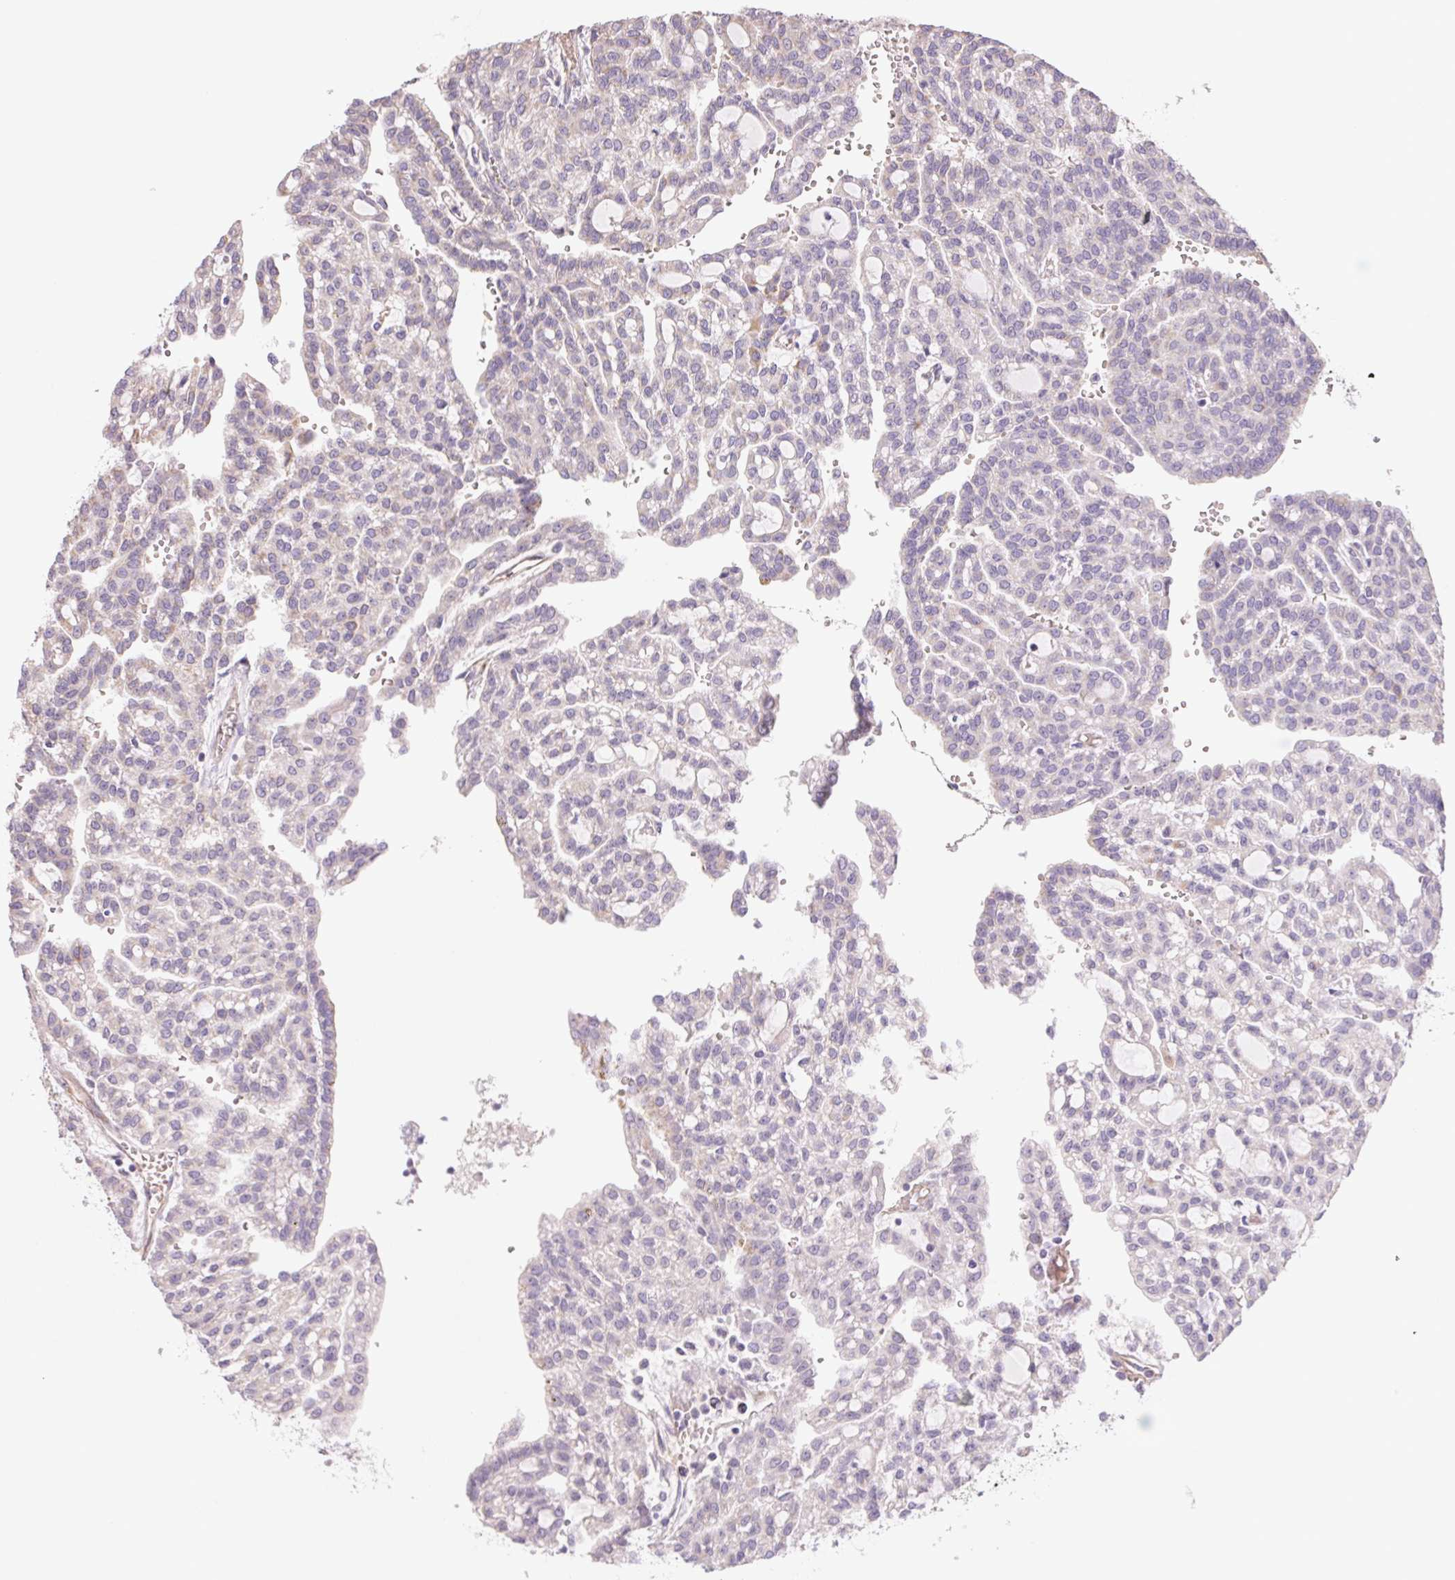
{"staining": {"intensity": "negative", "quantity": "none", "location": "none"}, "tissue": "renal cancer", "cell_type": "Tumor cells", "image_type": "cancer", "snomed": [{"axis": "morphology", "description": "Adenocarcinoma, NOS"}, {"axis": "topography", "description": "Kidney"}], "caption": "Immunohistochemistry (IHC) of adenocarcinoma (renal) shows no staining in tumor cells.", "gene": "SMYD1", "patient": {"sex": "male", "age": 63}}